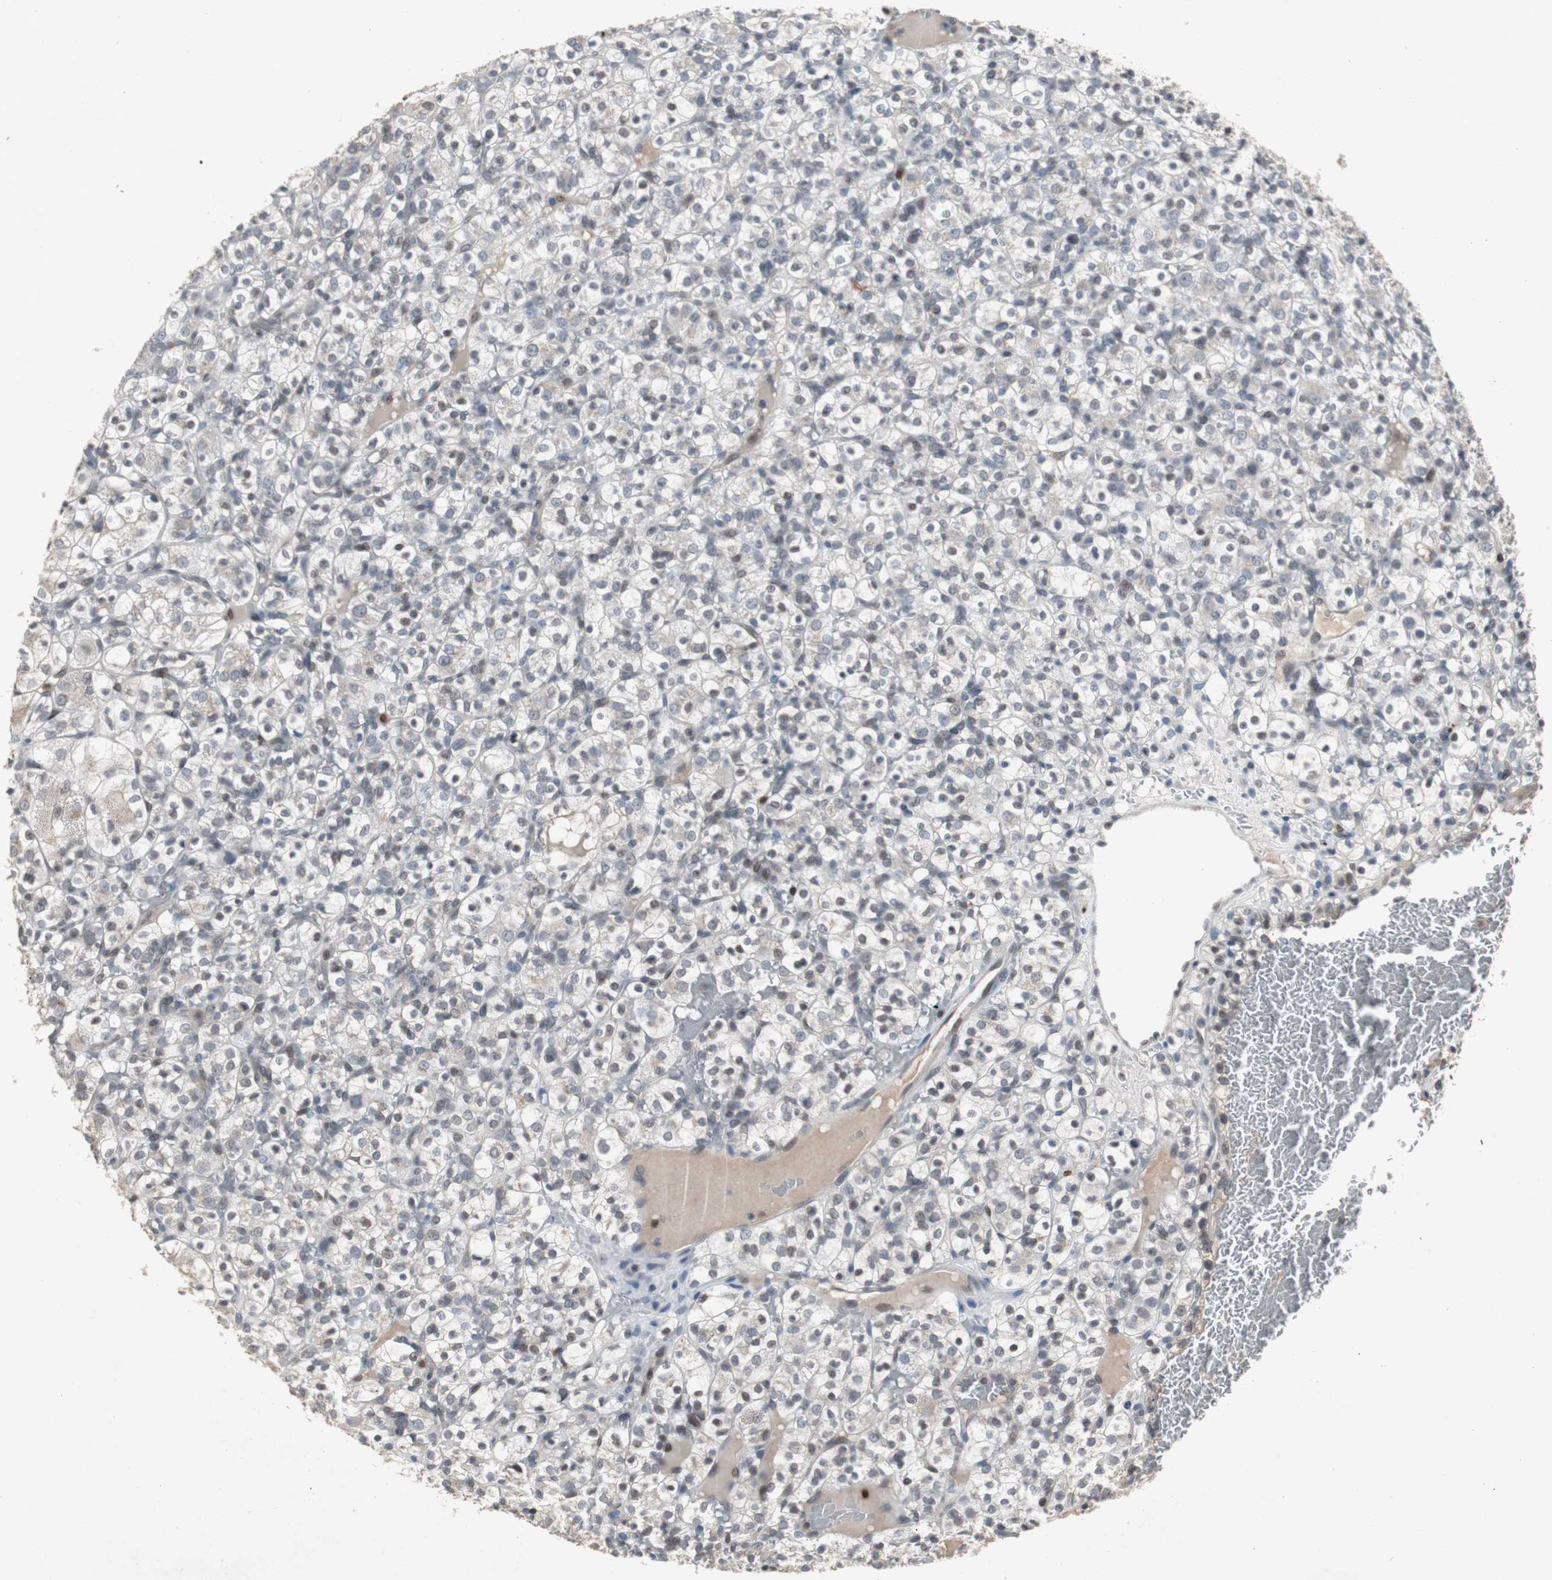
{"staining": {"intensity": "negative", "quantity": "none", "location": "none"}, "tissue": "renal cancer", "cell_type": "Tumor cells", "image_type": "cancer", "snomed": [{"axis": "morphology", "description": "Normal tissue, NOS"}, {"axis": "morphology", "description": "Adenocarcinoma, NOS"}, {"axis": "topography", "description": "Kidney"}], "caption": "Immunohistochemistry image of neoplastic tissue: renal adenocarcinoma stained with DAB (3,3'-diaminobenzidine) exhibits no significant protein expression in tumor cells.", "gene": "ZNF396", "patient": {"sex": "female", "age": 72}}